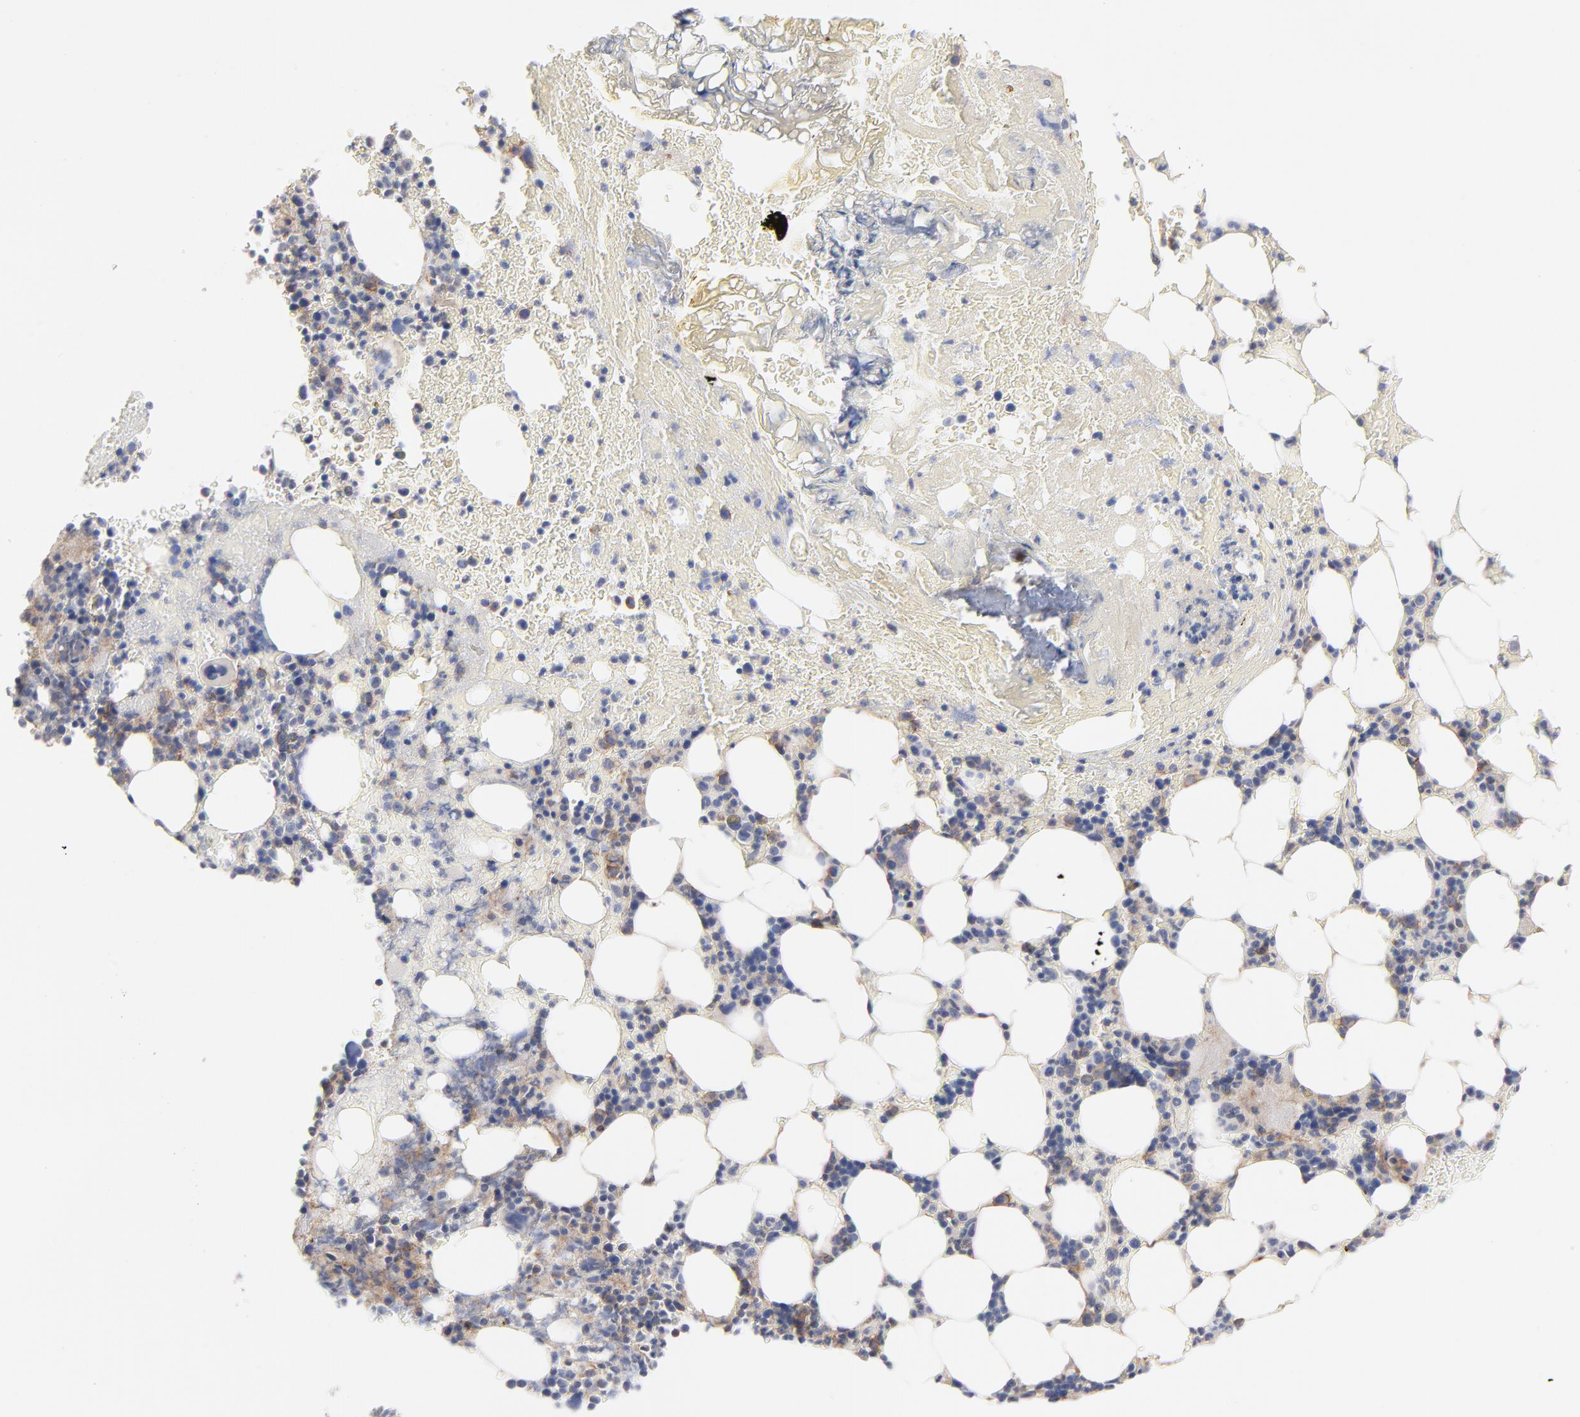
{"staining": {"intensity": "moderate", "quantity": "<25%", "location": "cytoplasmic/membranous"}, "tissue": "bone marrow", "cell_type": "Hematopoietic cells", "image_type": "normal", "snomed": [{"axis": "morphology", "description": "Normal tissue, NOS"}, {"axis": "topography", "description": "Bone marrow"}], "caption": "Brown immunohistochemical staining in benign bone marrow exhibits moderate cytoplasmic/membranous expression in about <25% of hematopoietic cells. The protein of interest is shown in brown color, while the nuclei are stained blue.", "gene": "SLC16A1", "patient": {"sex": "female", "age": 73}}